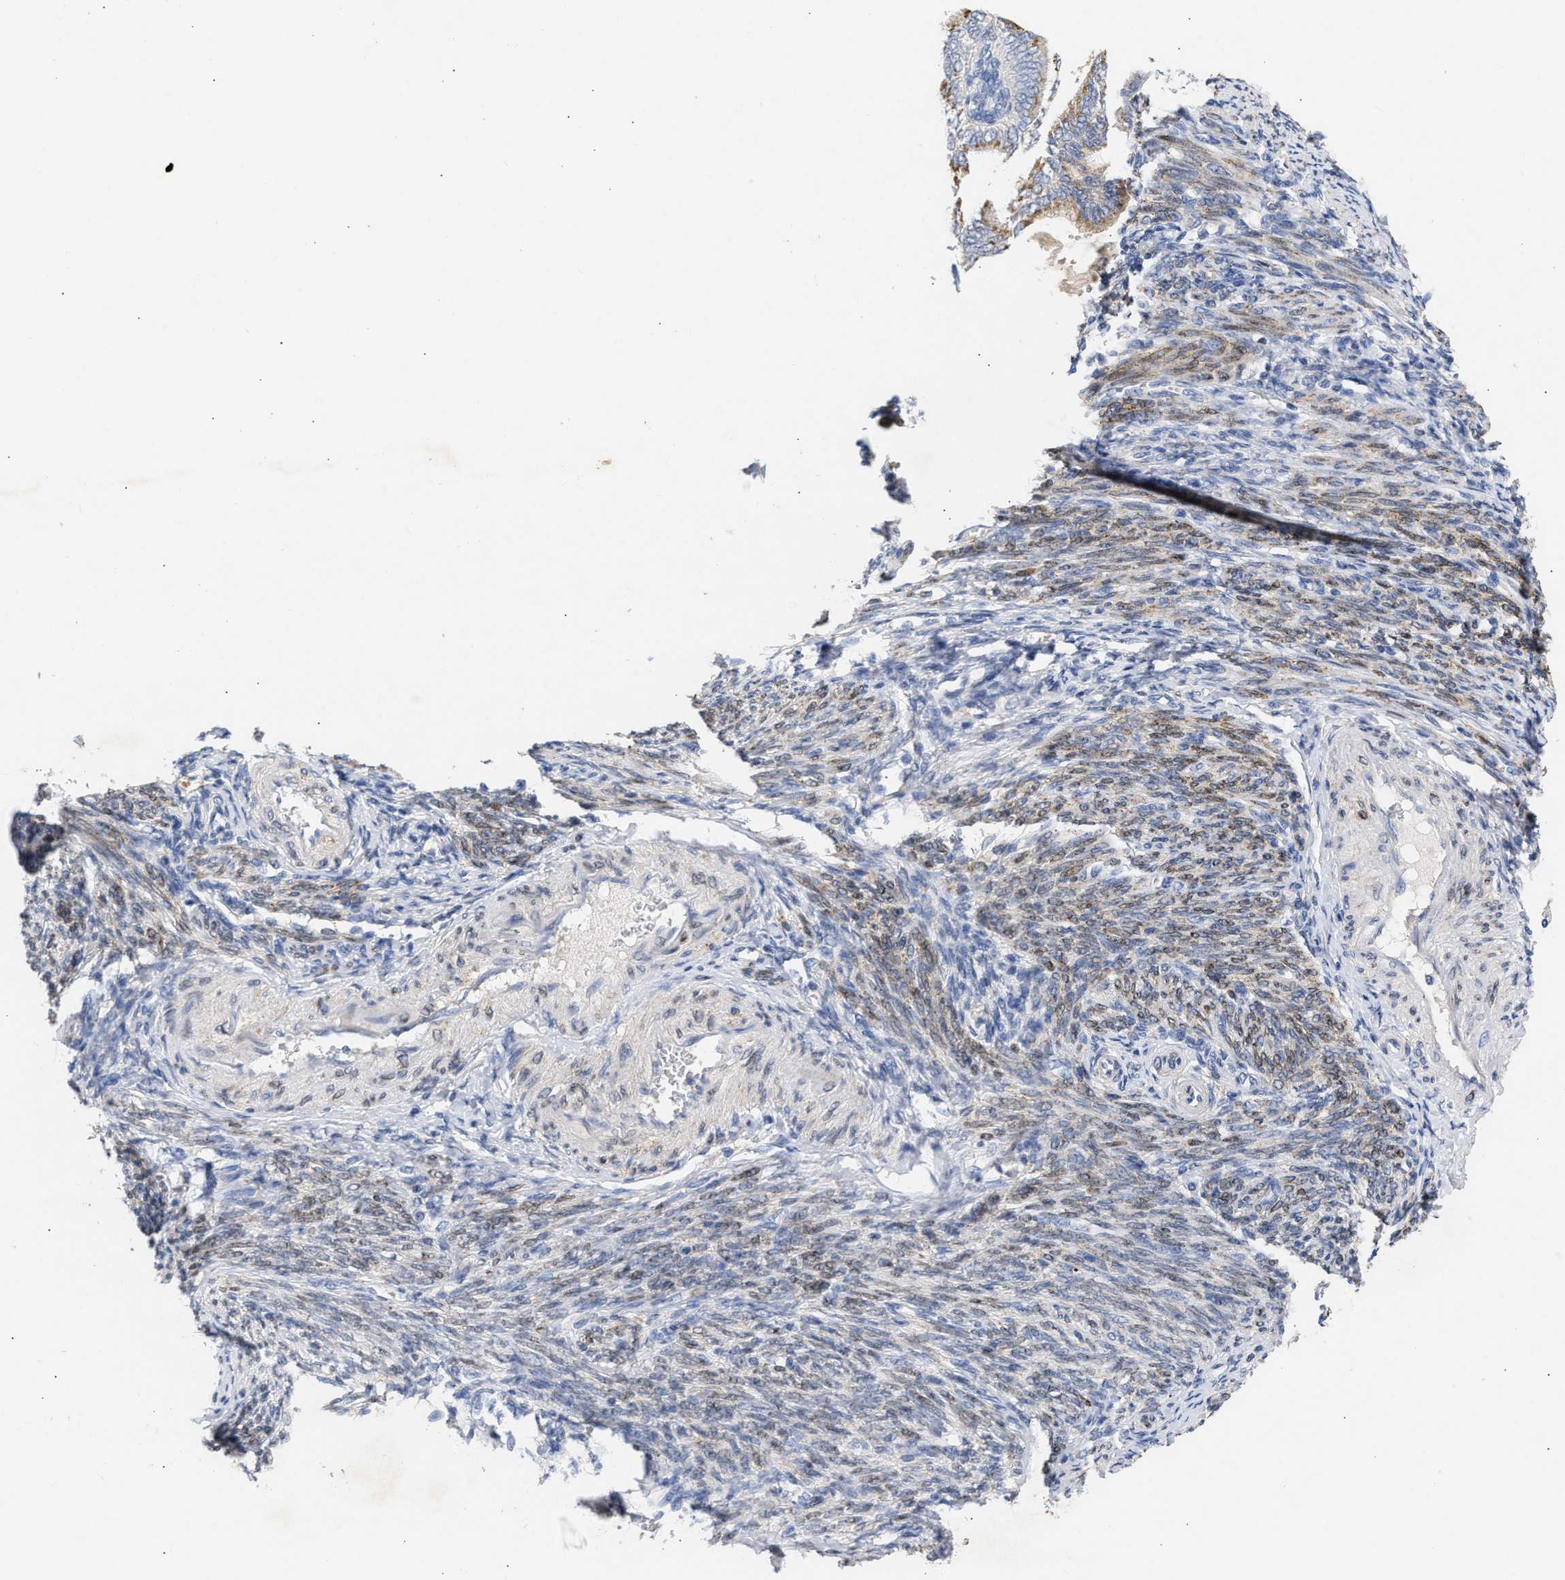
{"staining": {"intensity": "weak", "quantity": "<25%", "location": "cytoplasmic/membranous"}, "tissue": "endometrial cancer", "cell_type": "Tumor cells", "image_type": "cancer", "snomed": [{"axis": "morphology", "description": "Adenocarcinoma, NOS"}, {"axis": "topography", "description": "Endometrium"}], "caption": "An immunohistochemistry photomicrograph of adenocarcinoma (endometrial) is shown. There is no staining in tumor cells of adenocarcinoma (endometrial). (DAB IHC visualized using brightfield microscopy, high magnification).", "gene": "SELENOM", "patient": {"sex": "female", "age": 58}}